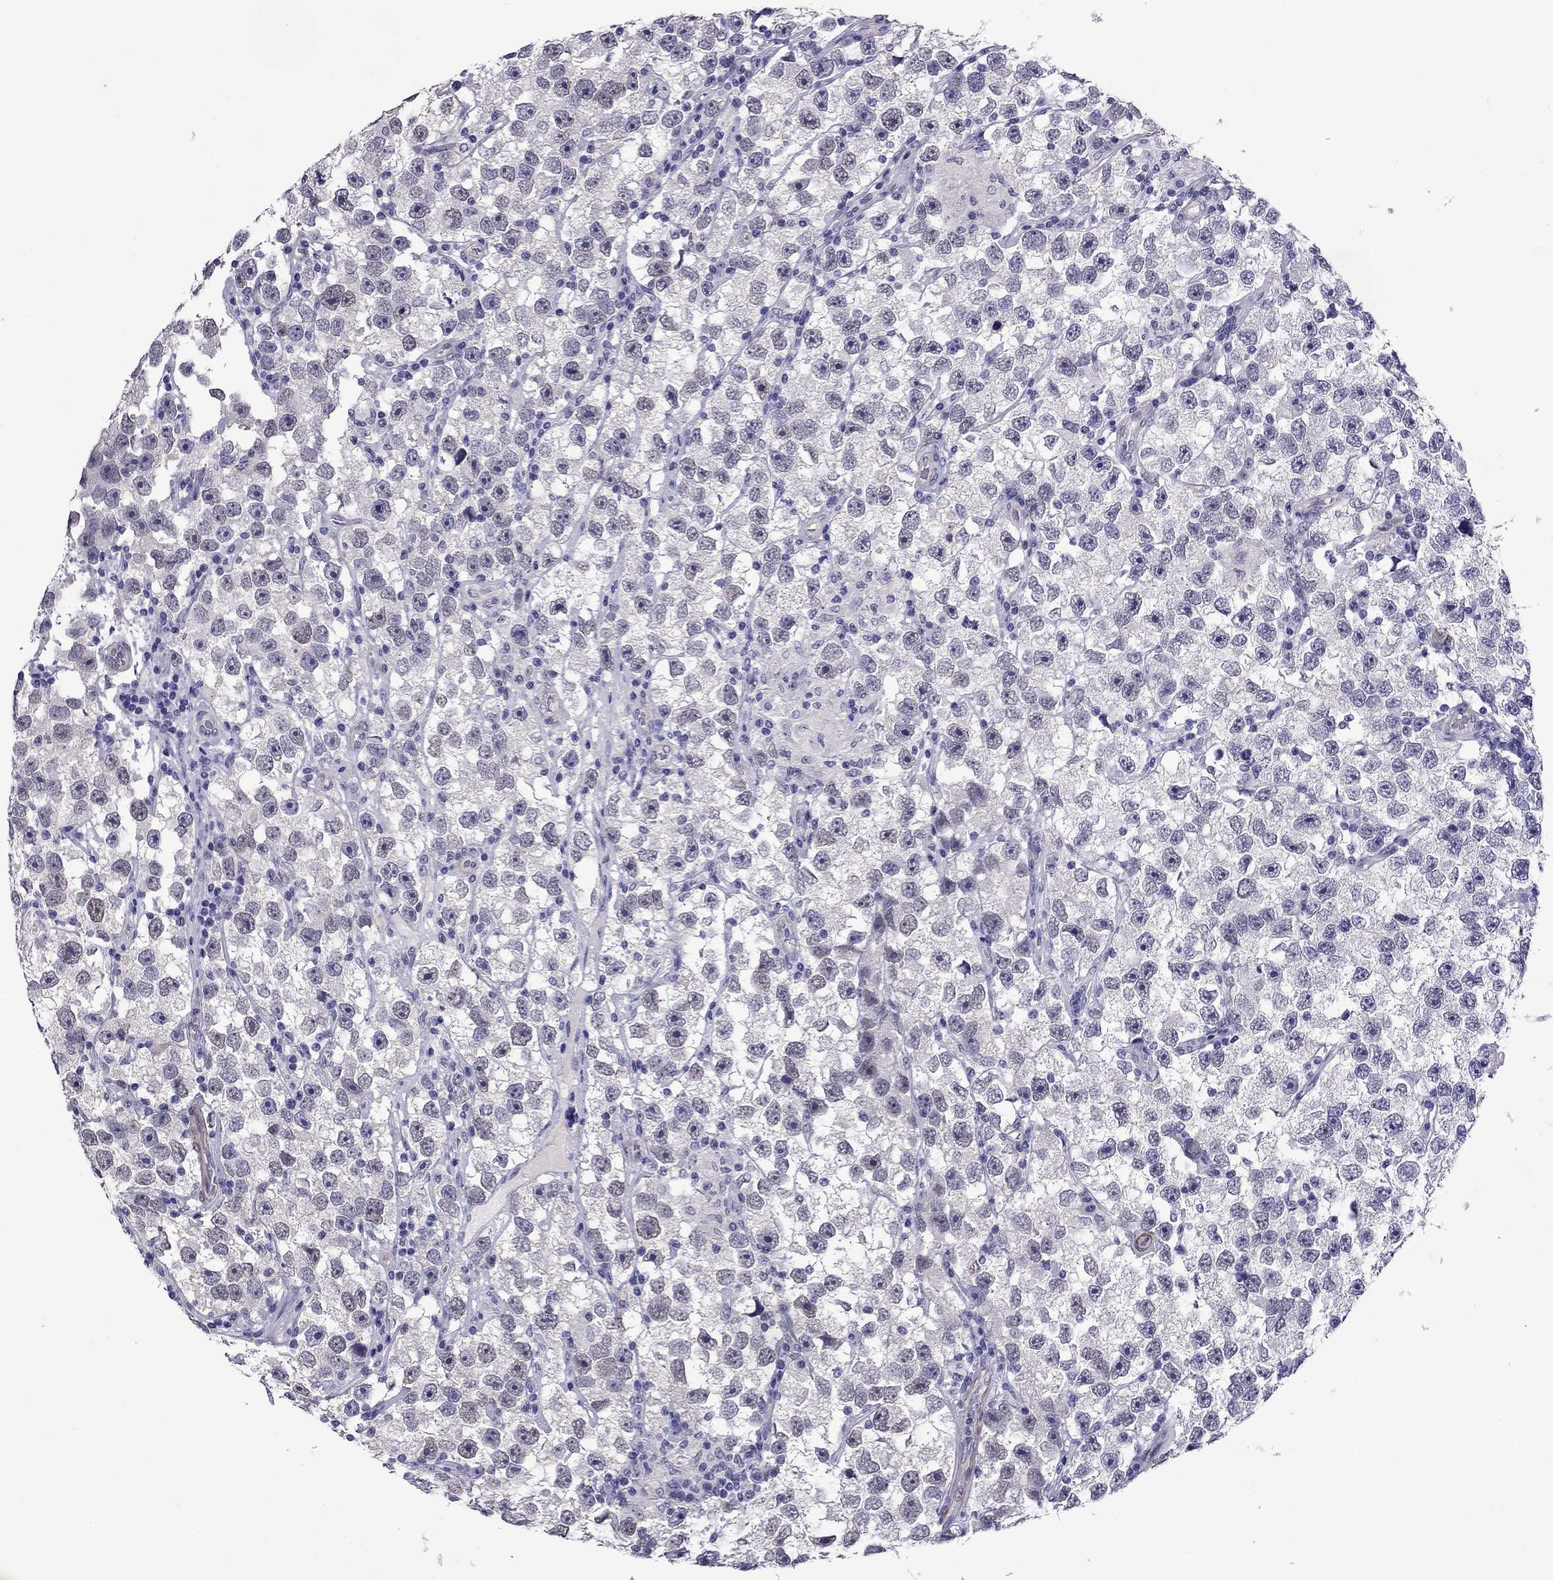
{"staining": {"intensity": "negative", "quantity": "none", "location": "none"}, "tissue": "testis cancer", "cell_type": "Tumor cells", "image_type": "cancer", "snomed": [{"axis": "morphology", "description": "Seminoma, NOS"}, {"axis": "topography", "description": "Testis"}], "caption": "Tumor cells show no significant positivity in testis seminoma.", "gene": "CHRNA5", "patient": {"sex": "male", "age": 26}}